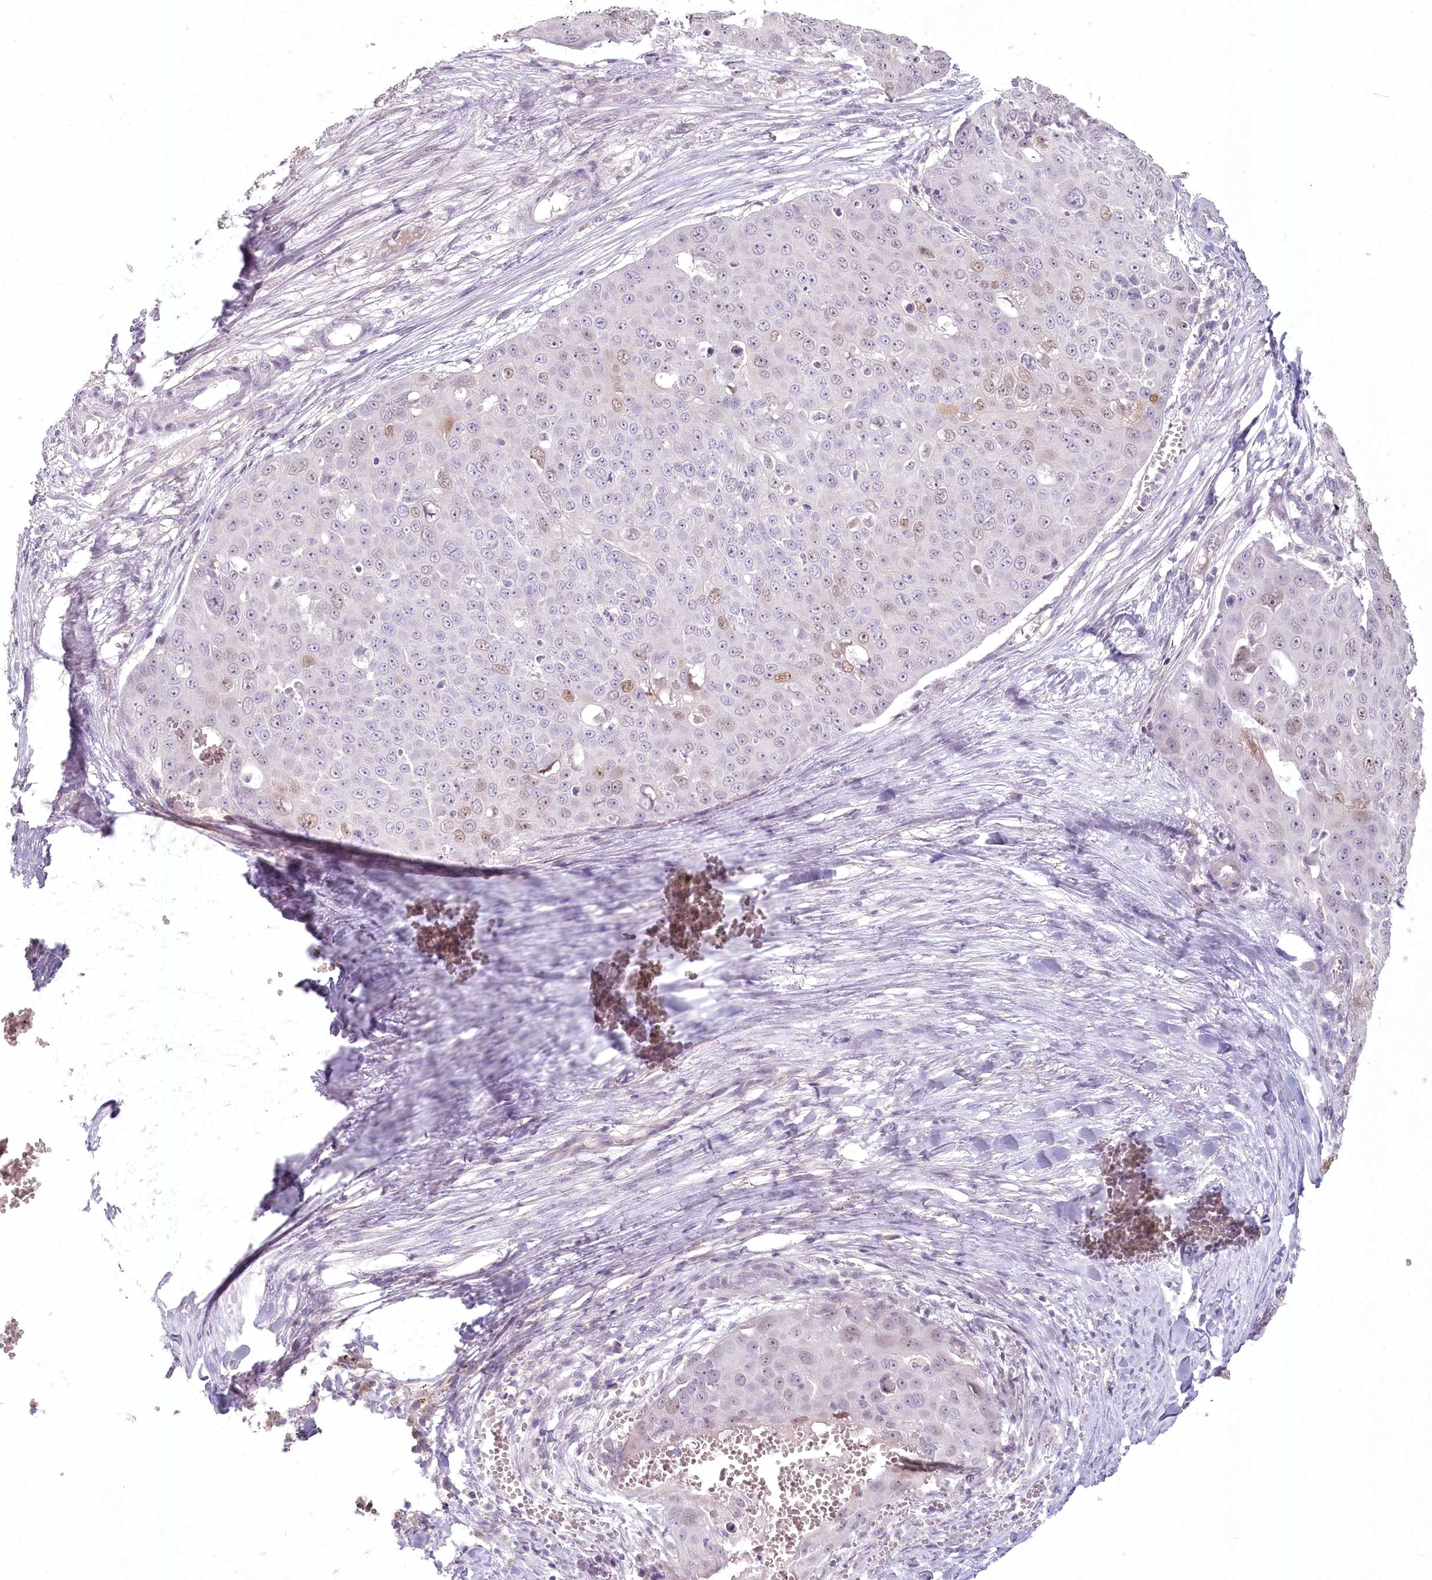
{"staining": {"intensity": "weak", "quantity": "<25%", "location": "nuclear"}, "tissue": "skin cancer", "cell_type": "Tumor cells", "image_type": "cancer", "snomed": [{"axis": "morphology", "description": "Squamous cell carcinoma, NOS"}, {"axis": "topography", "description": "Skin"}], "caption": "Immunohistochemical staining of human squamous cell carcinoma (skin) reveals no significant expression in tumor cells. (DAB (3,3'-diaminobenzidine) IHC visualized using brightfield microscopy, high magnification).", "gene": "USP11", "patient": {"sex": "male", "age": 71}}